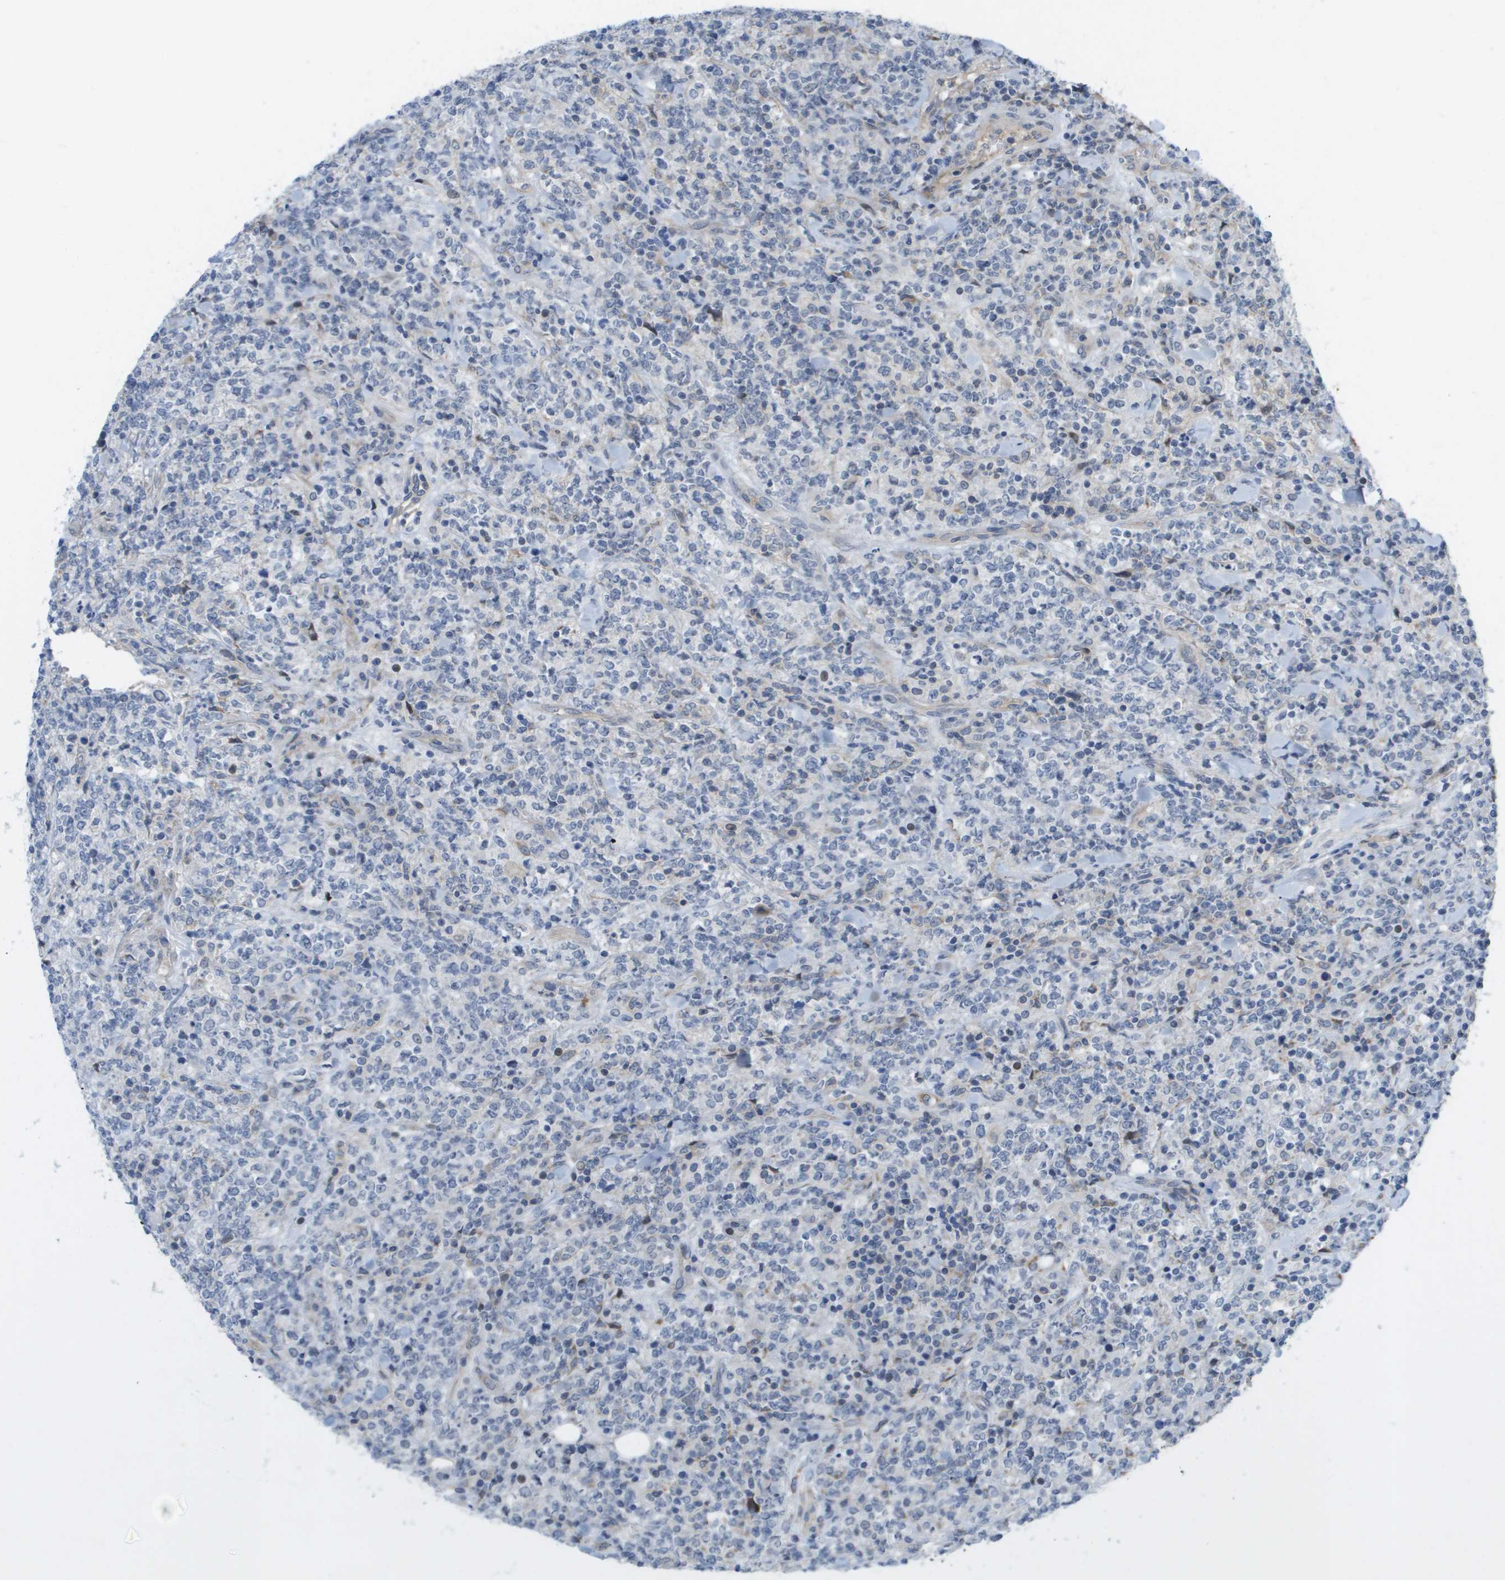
{"staining": {"intensity": "negative", "quantity": "none", "location": "none"}, "tissue": "lymphoma", "cell_type": "Tumor cells", "image_type": "cancer", "snomed": [{"axis": "morphology", "description": "Malignant lymphoma, non-Hodgkin's type, High grade"}, {"axis": "topography", "description": "Soft tissue"}], "caption": "High power microscopy histopathology image of an immunohistochemistry (IHC) micrograph of malignant lymphoma, non-Hodgkin's type (high-grade), revealing no significant staining in tumor cells. (DAB (3,3'-diaminobenzidine) immunohistochemistry (IHC) with hematoxylin counter stain).", "gene": "MTARC2", "patient": {"sex": "male", "age": 18}}